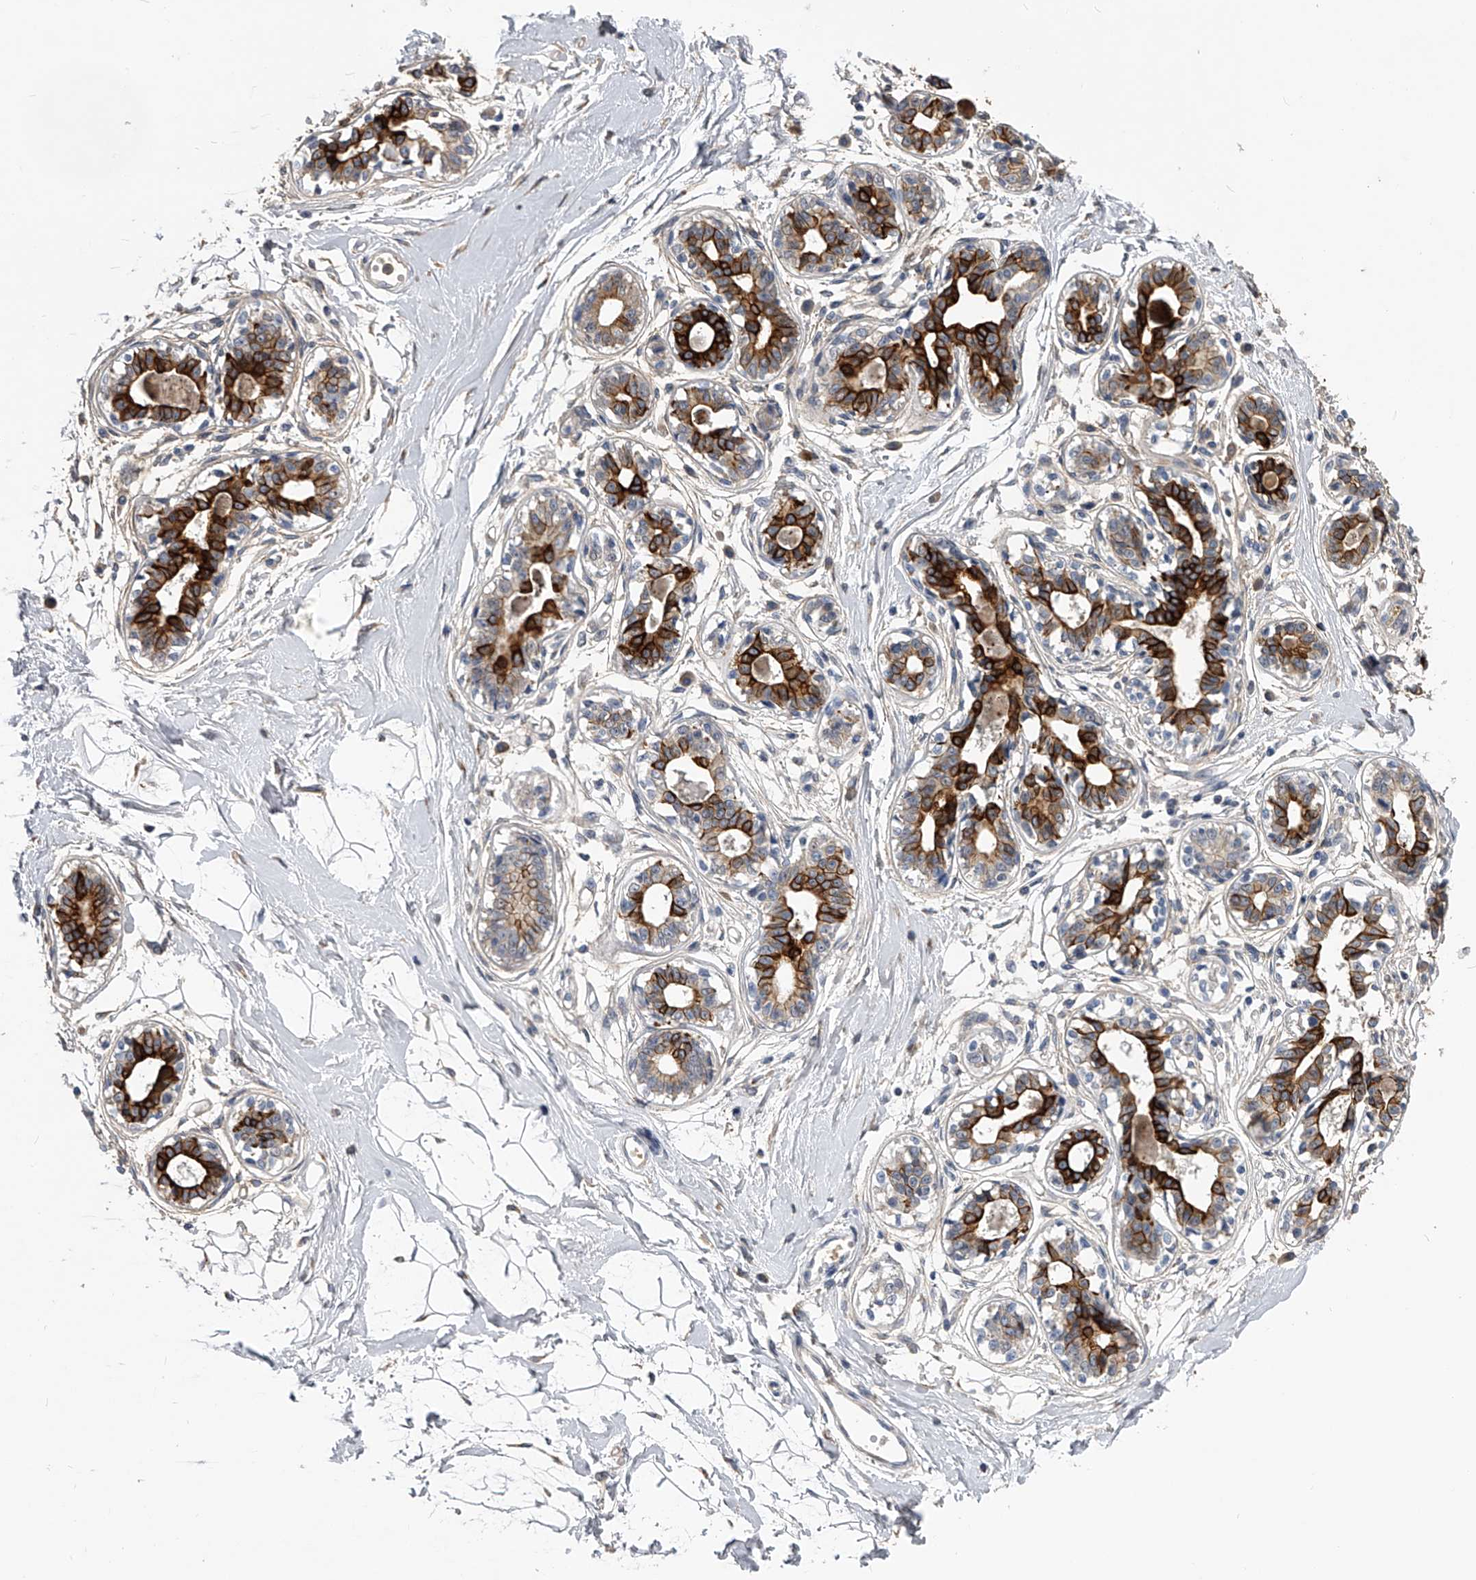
{"staining": {"intensity": "negative", "quantity": "none", "location": "none"}, "tissue": "breast", "cell_type": "Adipocytes", "image_type": "normal", "snomed": [{"axis": "morphology", "description": "Normal tissue, NOS"}, {"axis": "topography", "description": "Breast"}], "caption": "This is an immunohistochemistry (IHC) photomicrograph of benign human breast. There is no expression in adipocytes.", "gene": "MDN1", "patient": {"sex": "female", "age": 45}}